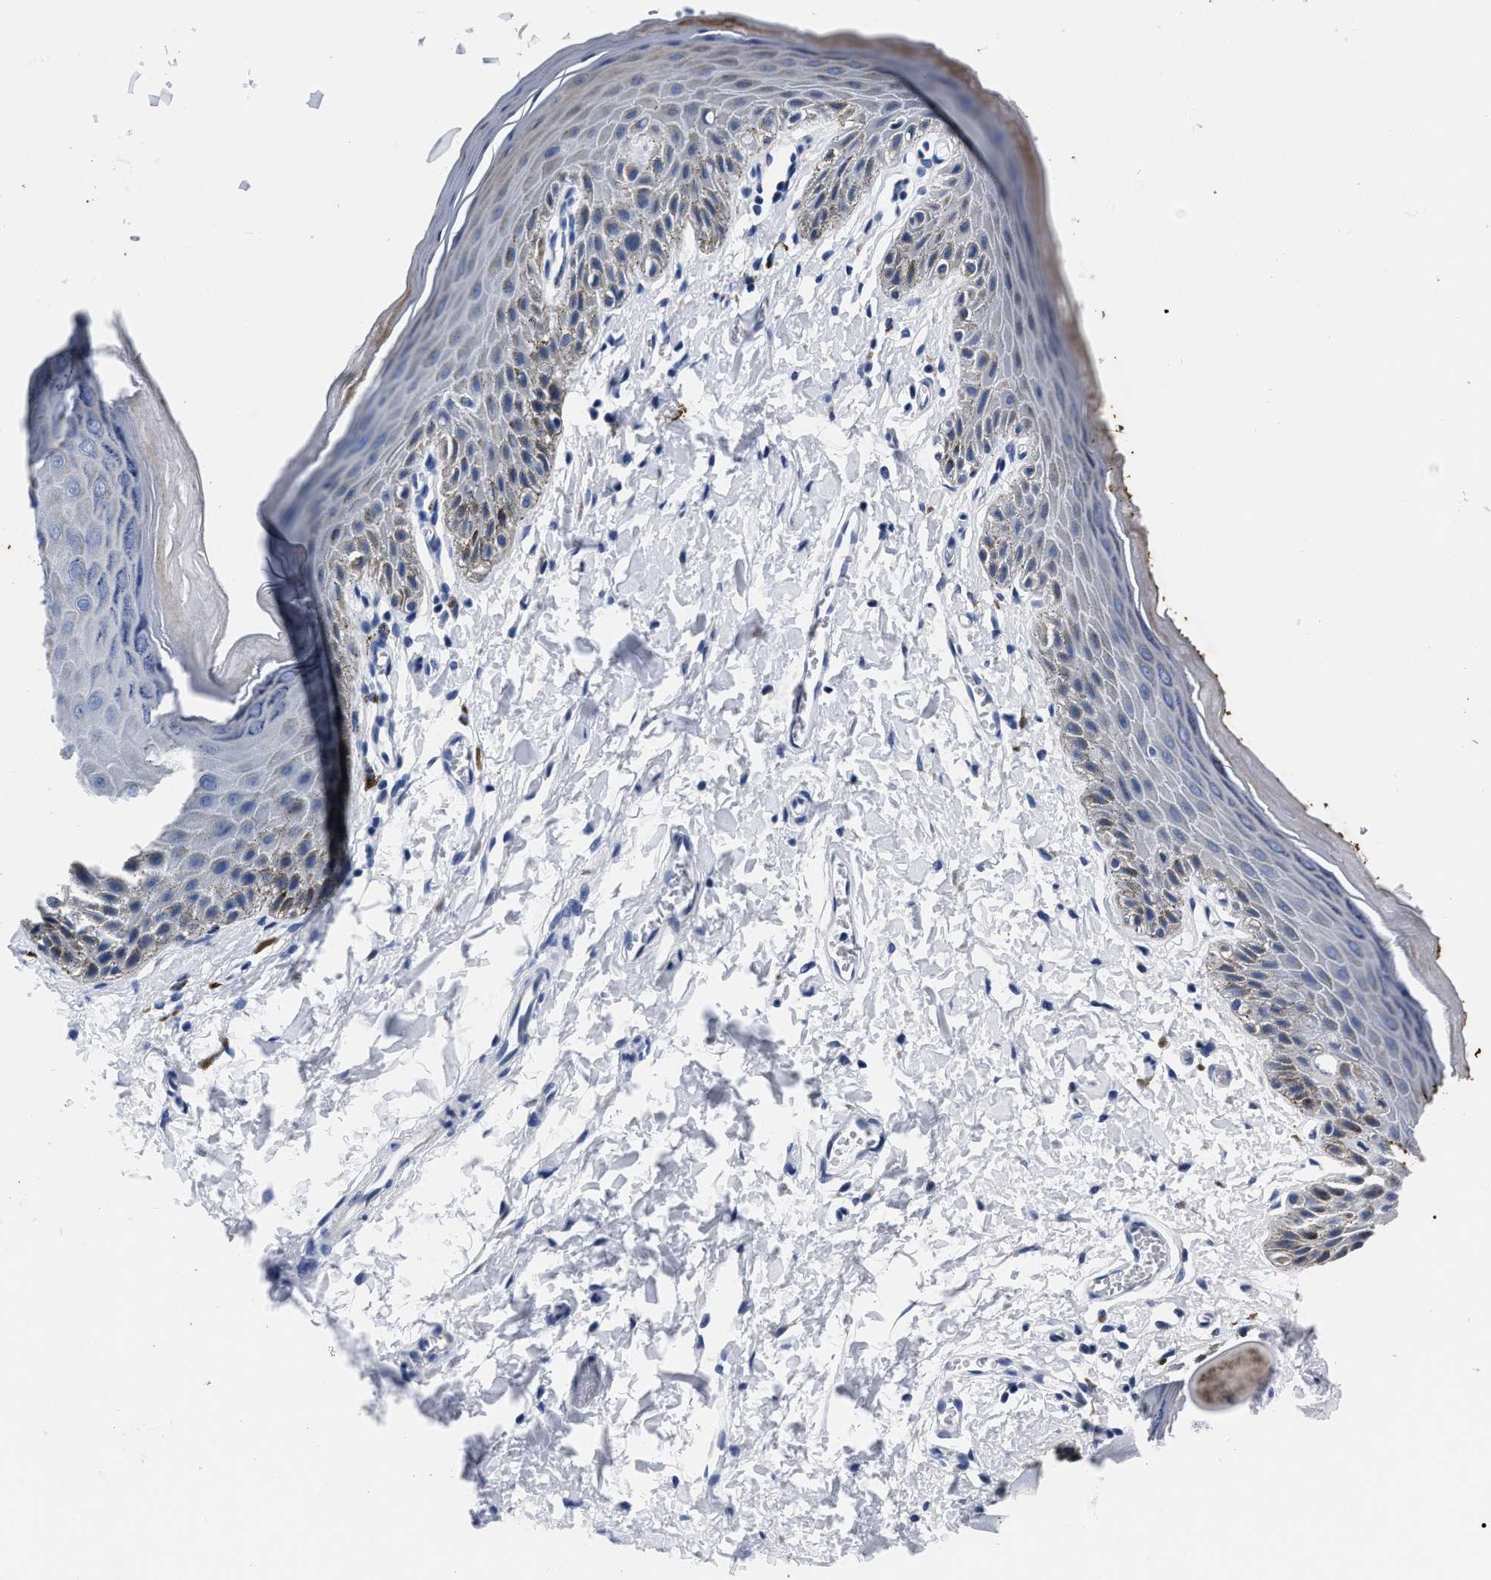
{"staining": {"intensity": "moderate", "quantity": "<25%", "location": "cytoplasmic/membranous"}, "tissue": "skin", "cell_type": "Epidermal cells", "image_type": "normal", "snomed": [{"axis": "morphology", "description": "Normal tissue, NOS"}, {"axis": "topography", "description": "Anal"}], "caption": "Immunohistochemistry (IHC) (DAB (3,3'-diaminobenzidine)) staining of normal skin exhibits moderate cytoplasmic/membranous protein expression in about <25% of epidermal cells. The staining was performed using DAB, with brown indicating positive protein expression. Nuclei are stained blue with hematoxylin.", "gene": "MOV10L1", "patient": {"sex": "male", "age": 44}}